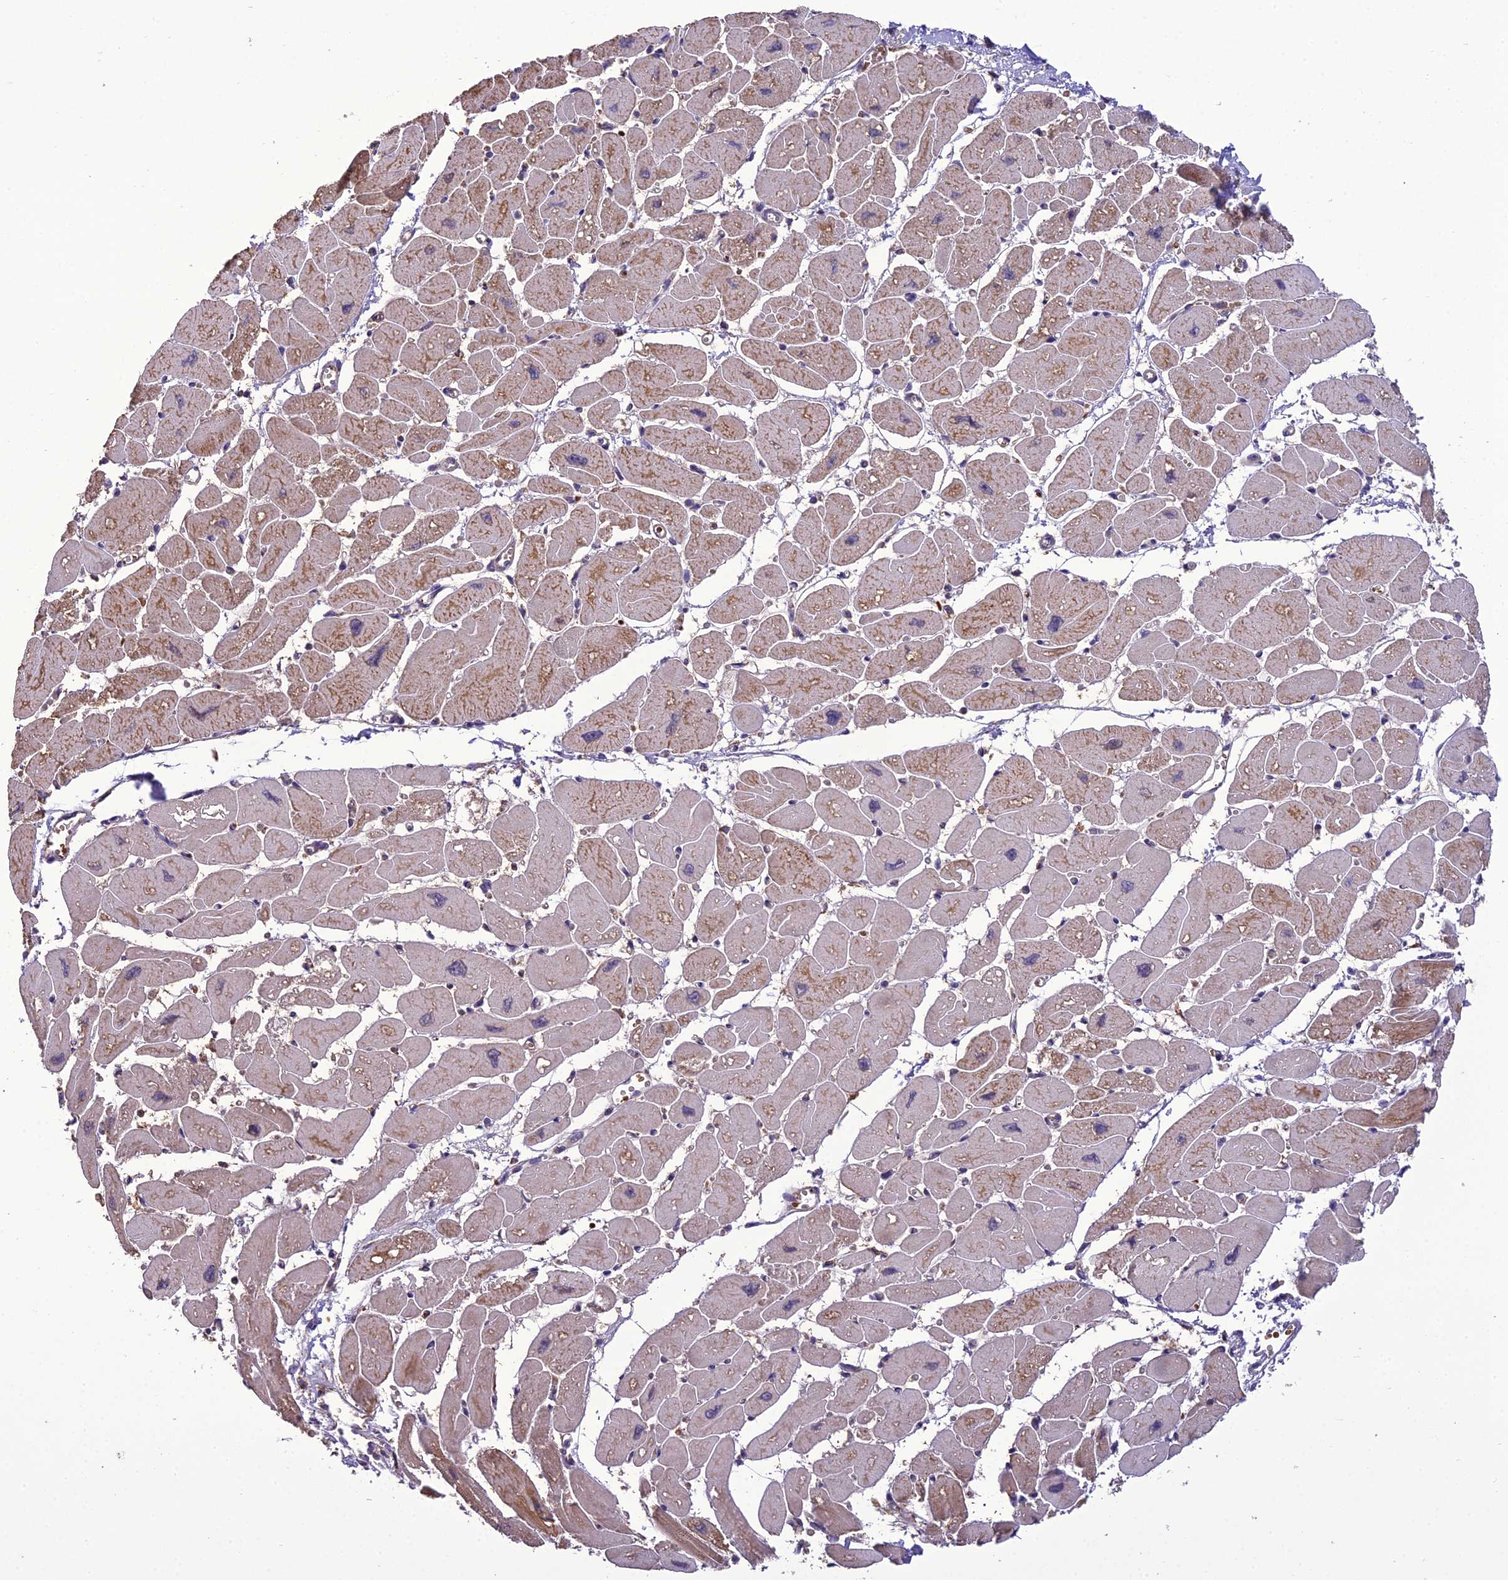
{"staining": {"intensity": "moderate", "quantity": "25%-75%", "location": "cytoplasmic/membranous"}, "tissue": "heart muscle", "cell_type": "Cardiomyocytes", "image_type": "normal", "snomed": [{"axis": "morphology", "description": "Normal tissue, NOS"}, {"axis": "topography", "description": "Heart"}], "caption": "Protein analysis of unremarkable heart muscle displays moderate cytoplasmic/membranous staining in approximately 25%-75% of cardiomyocytes.", "gene": "ENSG00000260272", "patient": {"sex": "female", "age": 54}}